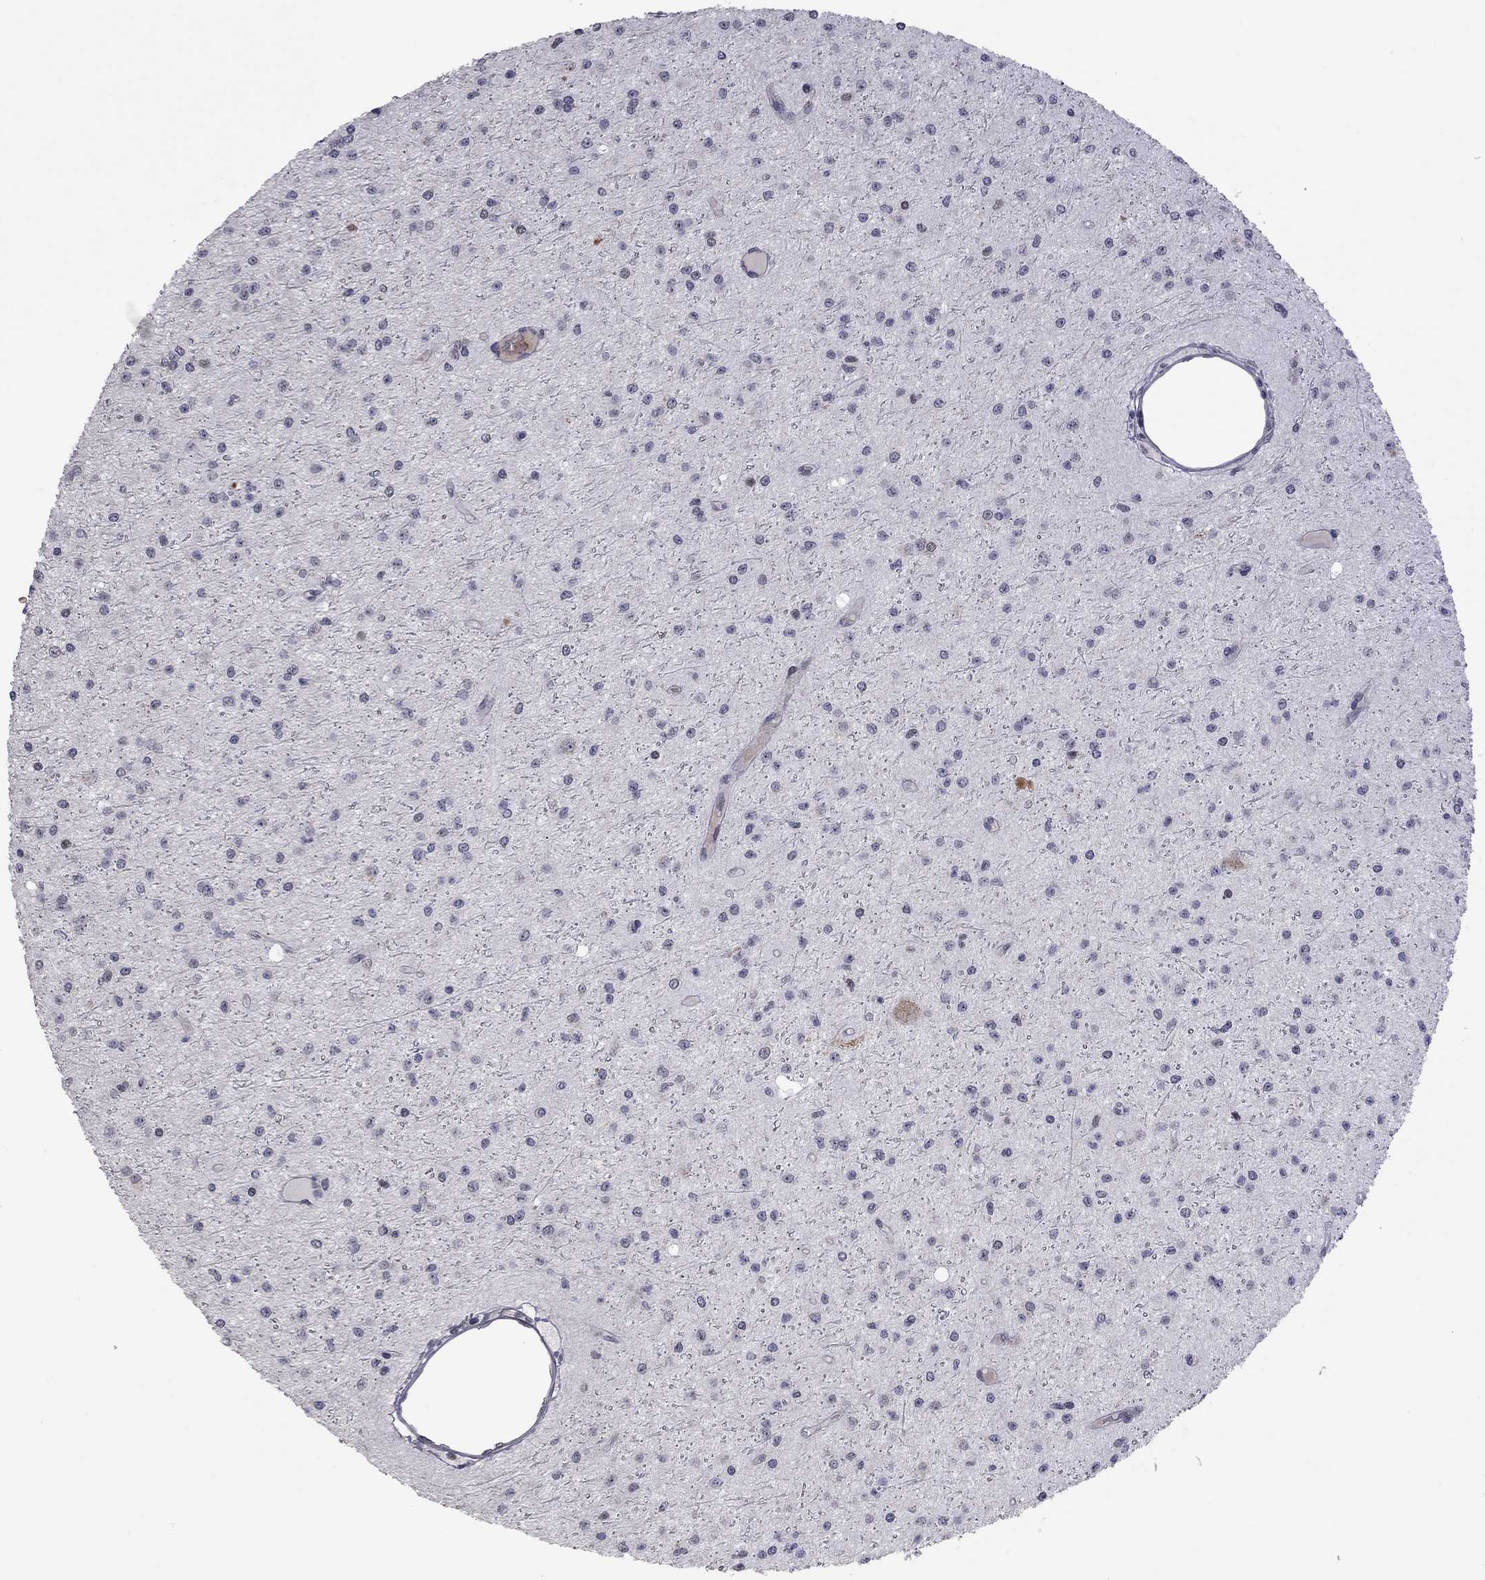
{"staining": {"intensity": "negative", "quantity": "none", "location": "none"}, "tissue": "glioma", "cell_type": "Tumor cells", "image_type": "cancer", "snomed": [{"axis": "morphology", "description": "Glioma, malignant, Low grade"}, {"axis": "topography", "description": "Brain"}], "caption": "Tumor cells are negative for protein expression in human low-grade glioma (malignant).", "gene": "MC3R", "patient": {"sex": "male", "age": 27}}